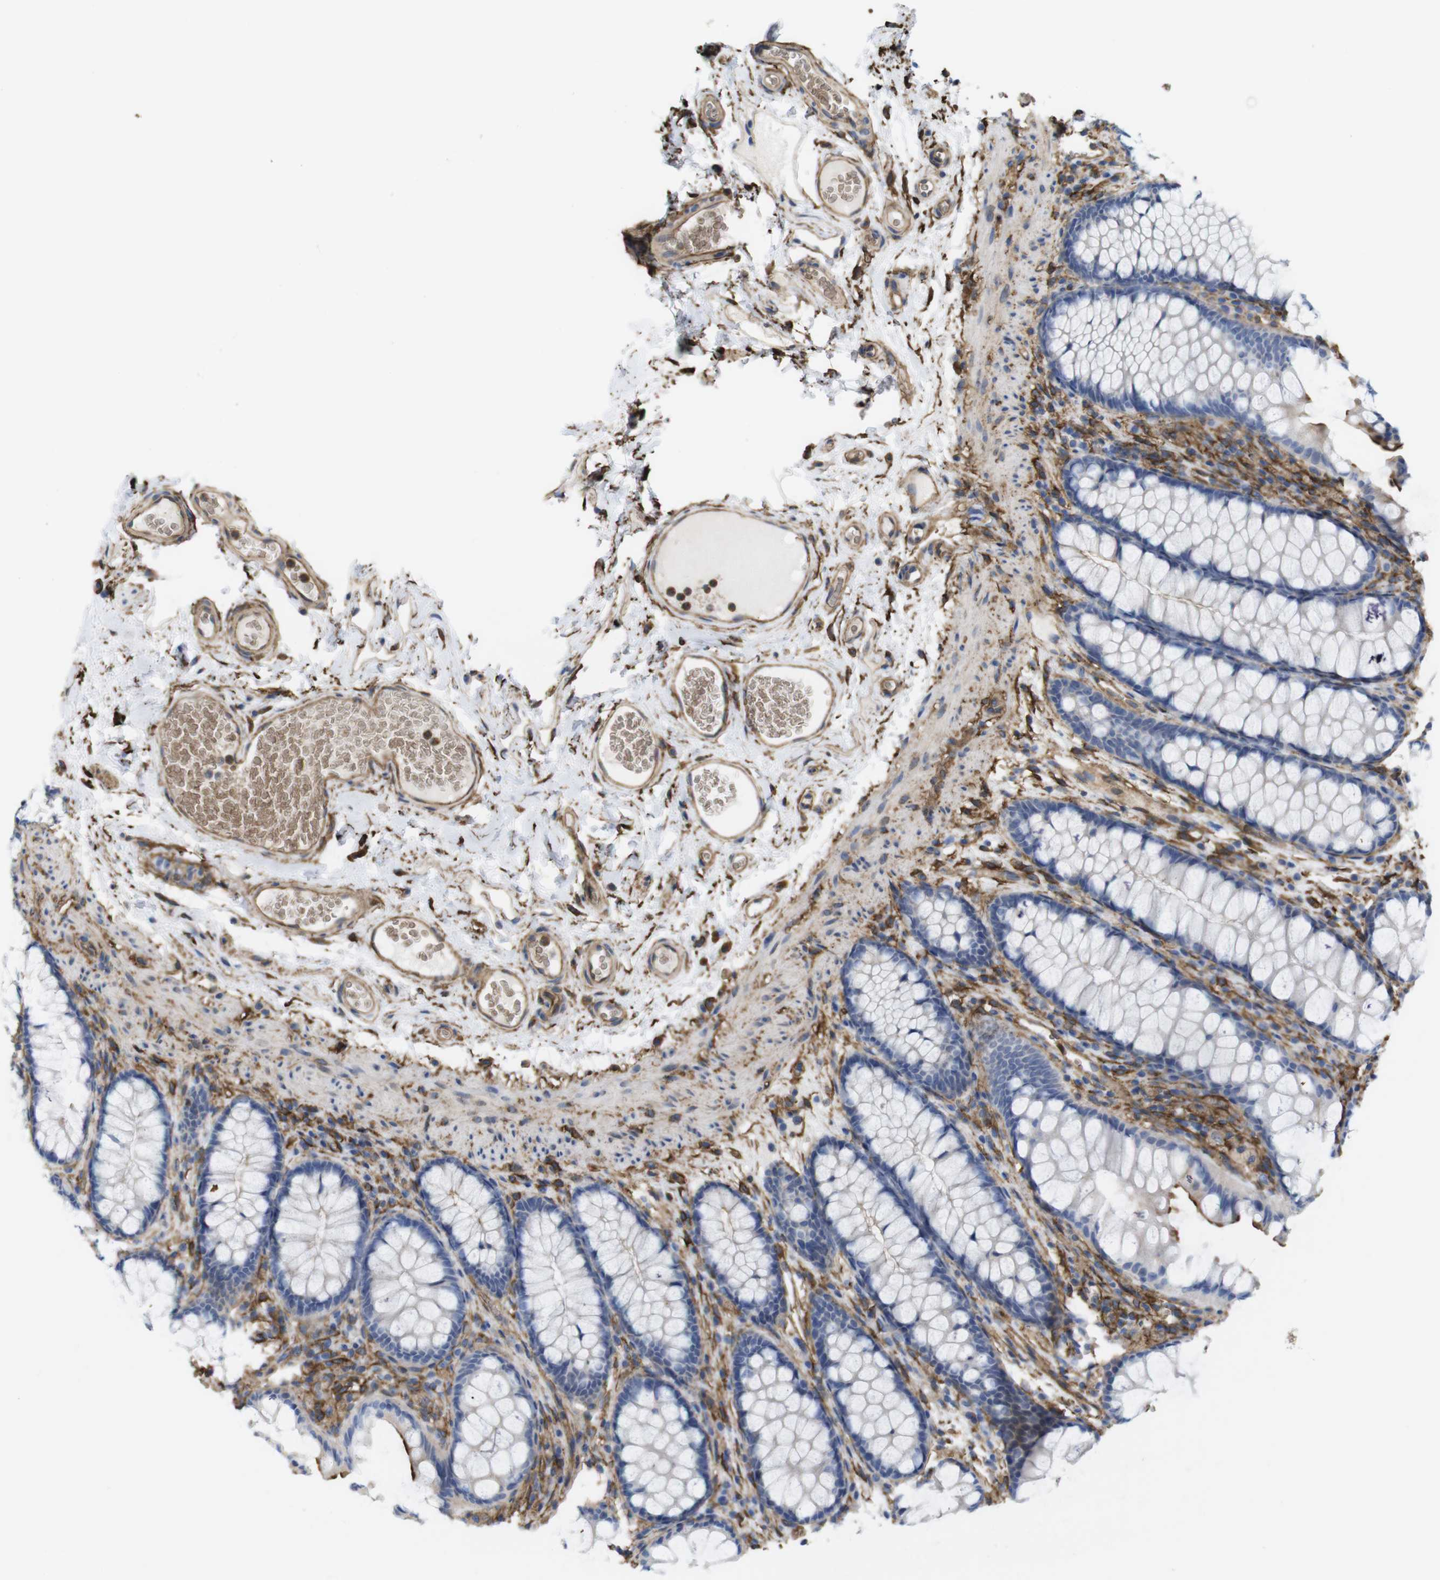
{"staining": {"intensity": "moderate", "quantity": ">75%", "location": "cytoplasmic/membranous"}, "tissue": "colon", "cell_type": "Endothelial cells", "image_type": "normal", "snomed": [{"axis": "morphology", "description": "Normal tissue, NOS"}, {"axis": "topography", "description": "Colon"}], "caption": "Endothelial cells exhibit moderate cytoplasmic/membranous staining in approximately >75% of cells in normal colon.", "gene": "CYBRD1", "patient": {"sex": "female", "age": 55}}